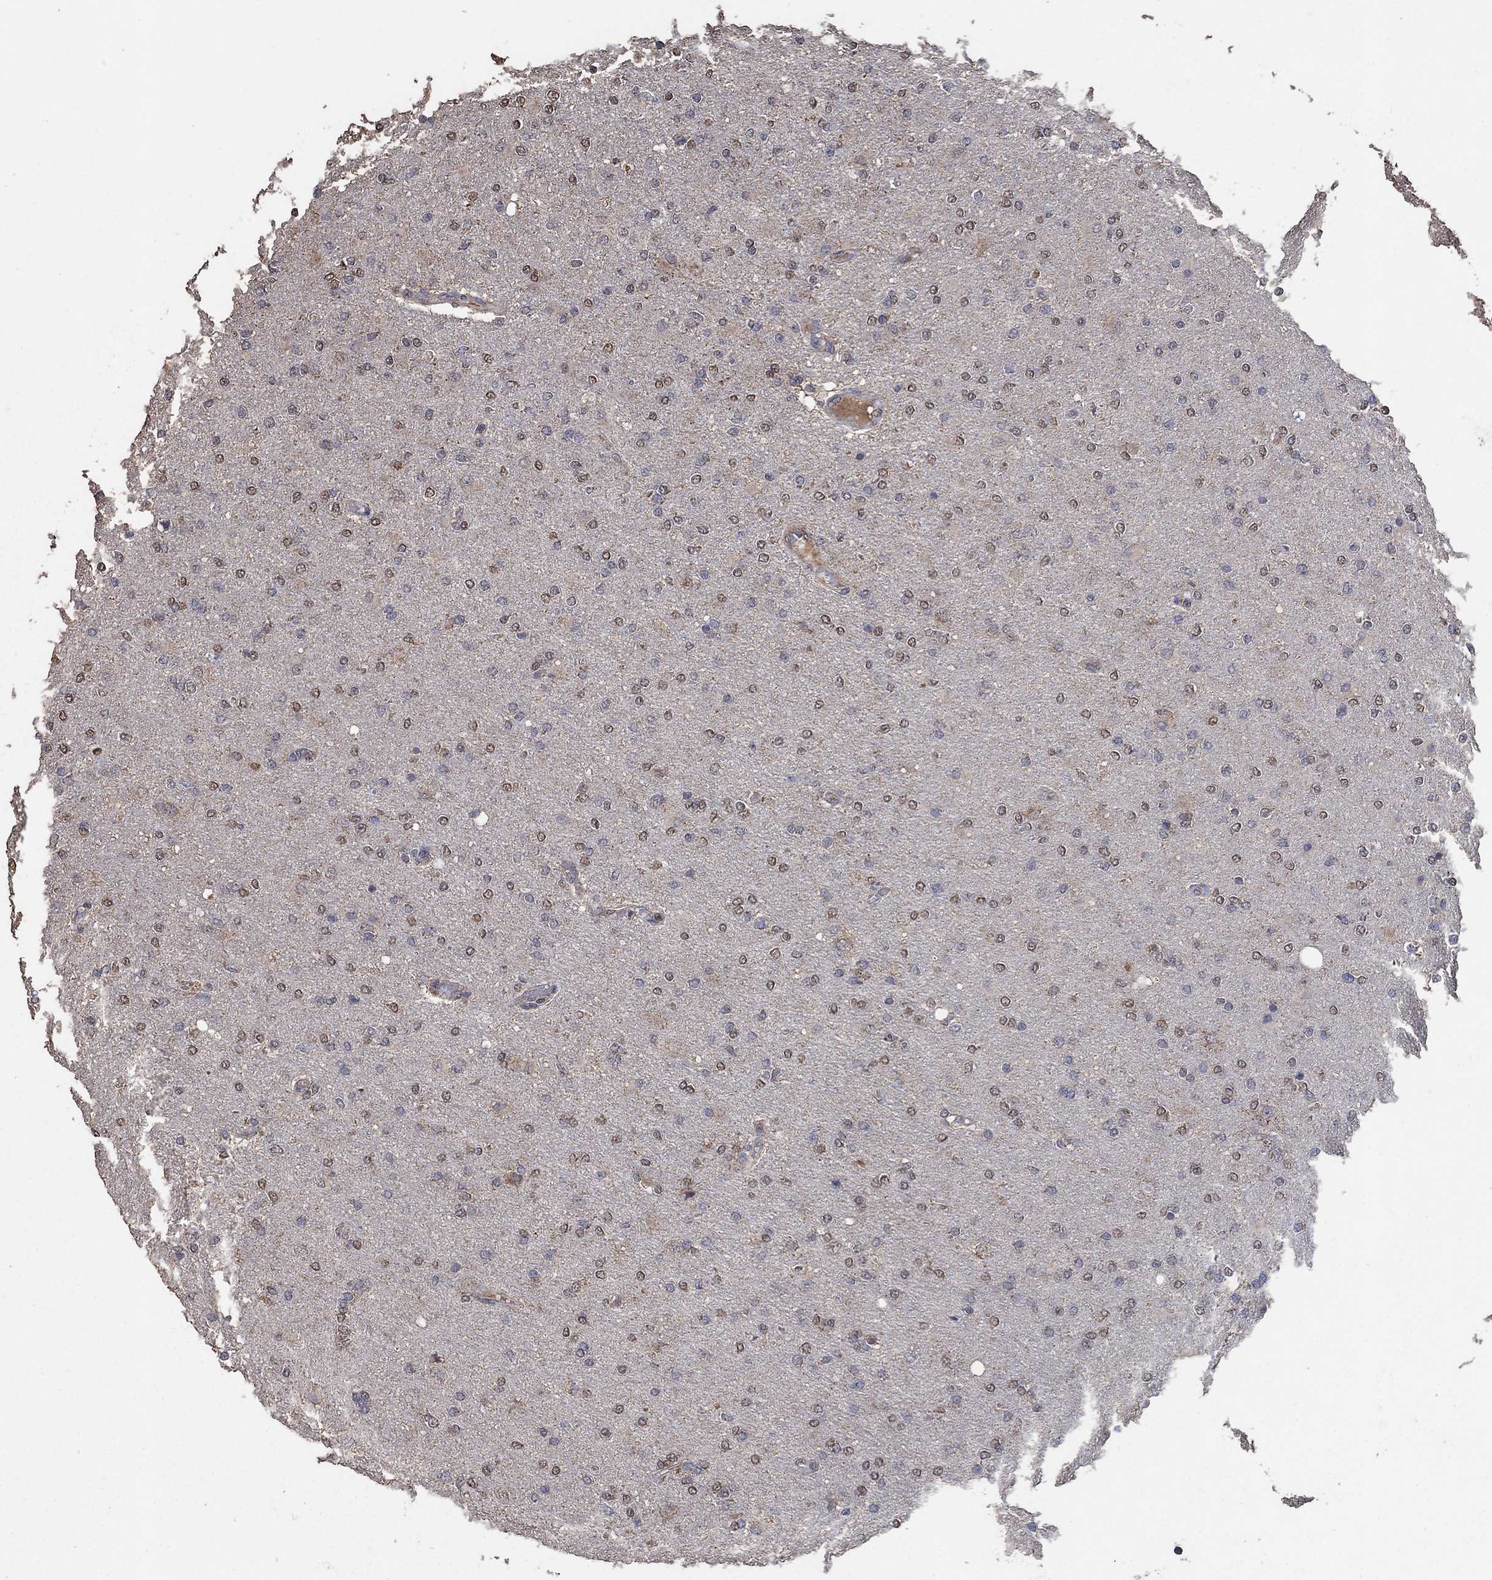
{"staining": {"intensity": "weak", "quantity": "25%-75%", "location": "nuclear"}, "tissue": "glioma", "cell_type": "Tumor cells", "image_type": "cancer", "snomed": [{"axis": "morphology", "description": "Glioma, malignant, High grade"}, {"axis": "topography", "description": "Cerebral cortex"}], "caption": "An image of malignant glioma (high-grade) stained for a protein displays weak nuclear brown staining in tumor cells.", "gene": "MRPS24", "patient": {"sex": "male", "age": 70}}